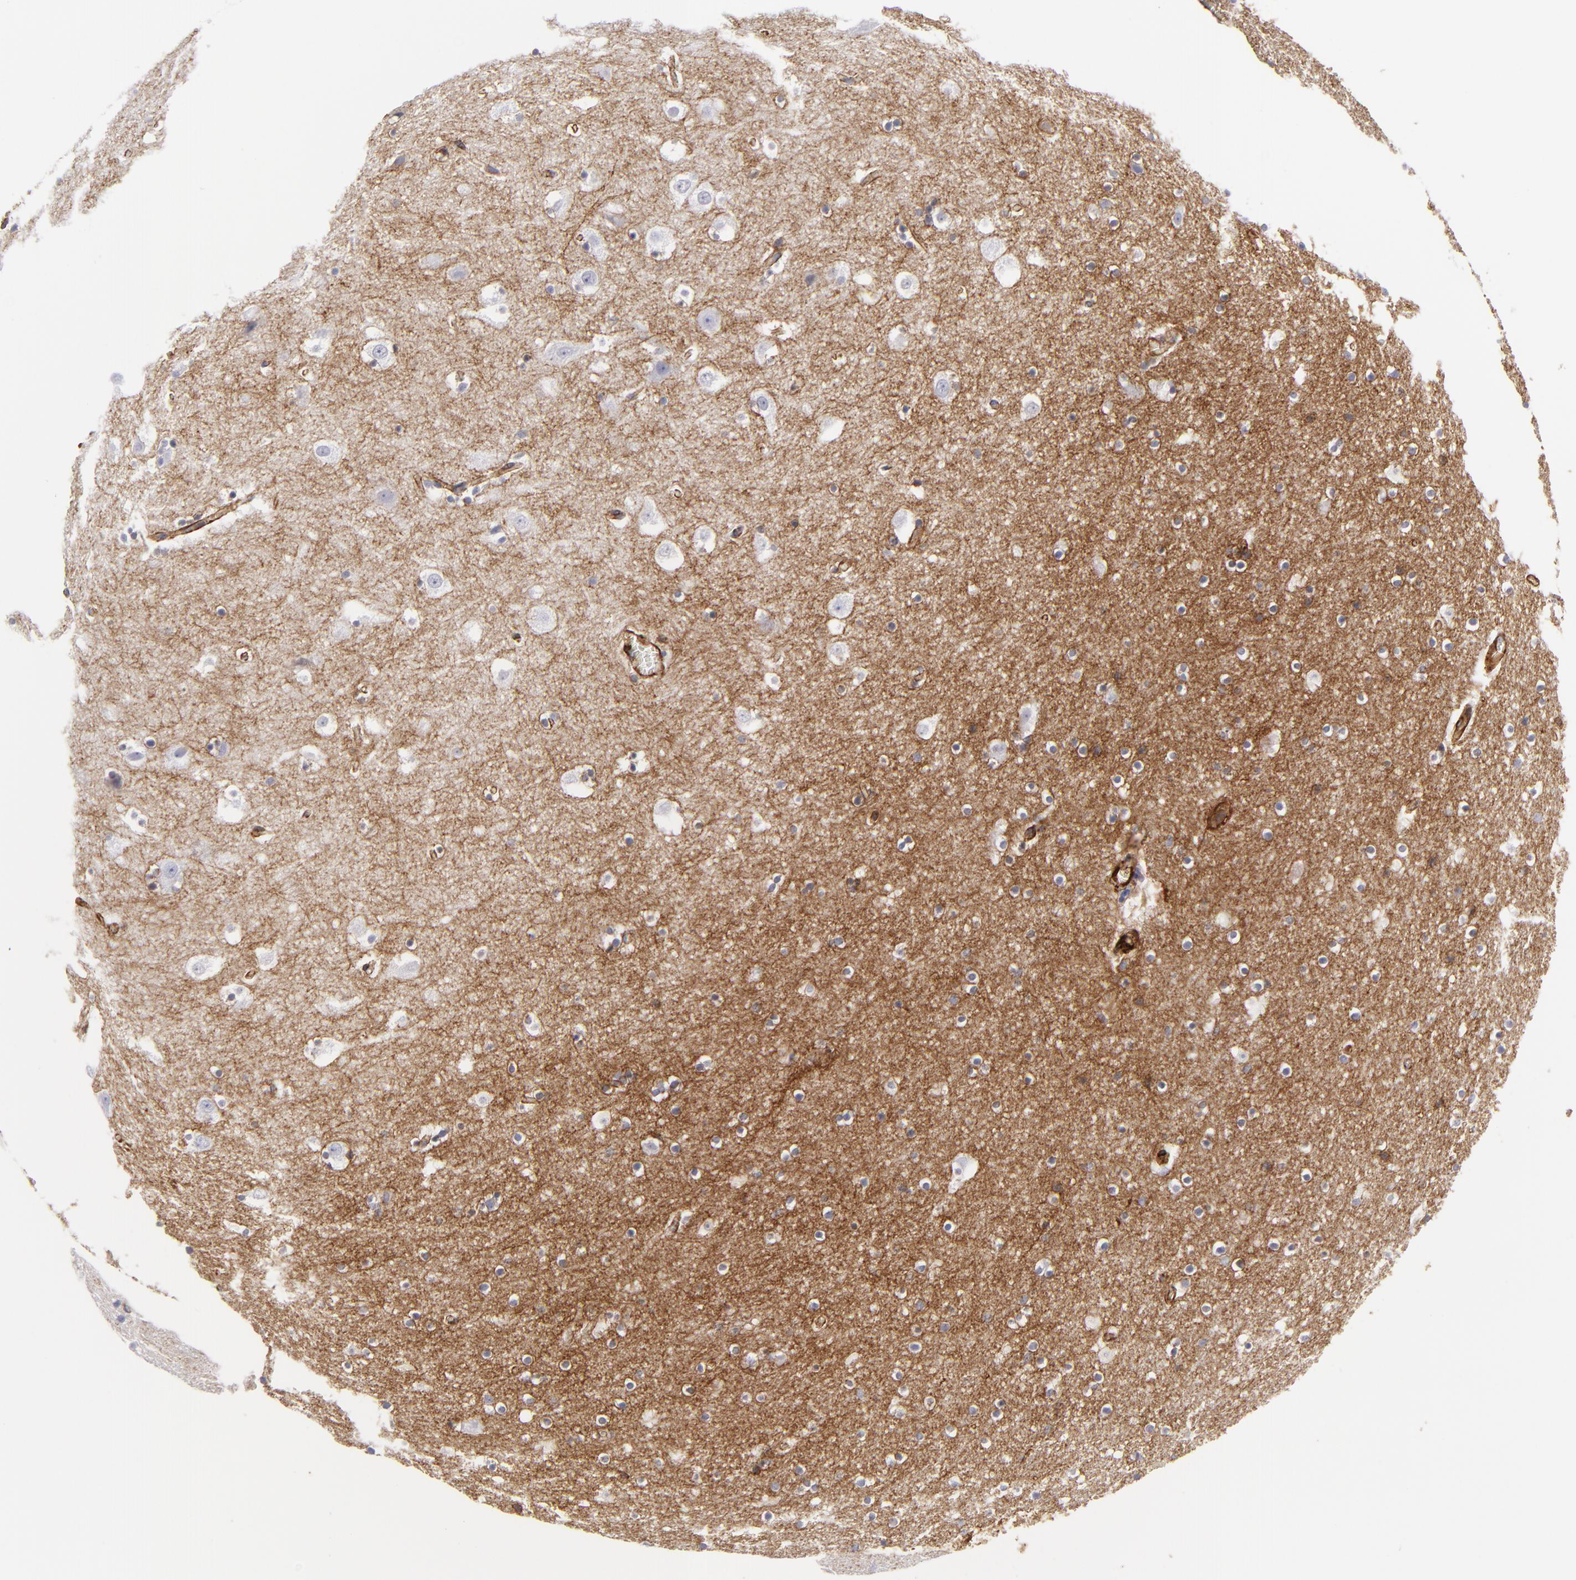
{"staining": {"intensity": "negative", "quantity": "none", "location": "none"}, "tissue": "hippocampus", "cell_type": "Glial cells", "image_type": "normal", "snomed": [{"axis": "morphology", "description": "Normal tissue, NOS"}, {"axis": "topography", "description": "Hippocampus"}], "caption": "The micrograph demonstrates no staining of glial cells in benign hippocampus.", "gene": "MCAM", "patient": {"sex": "male", "age": 45}}